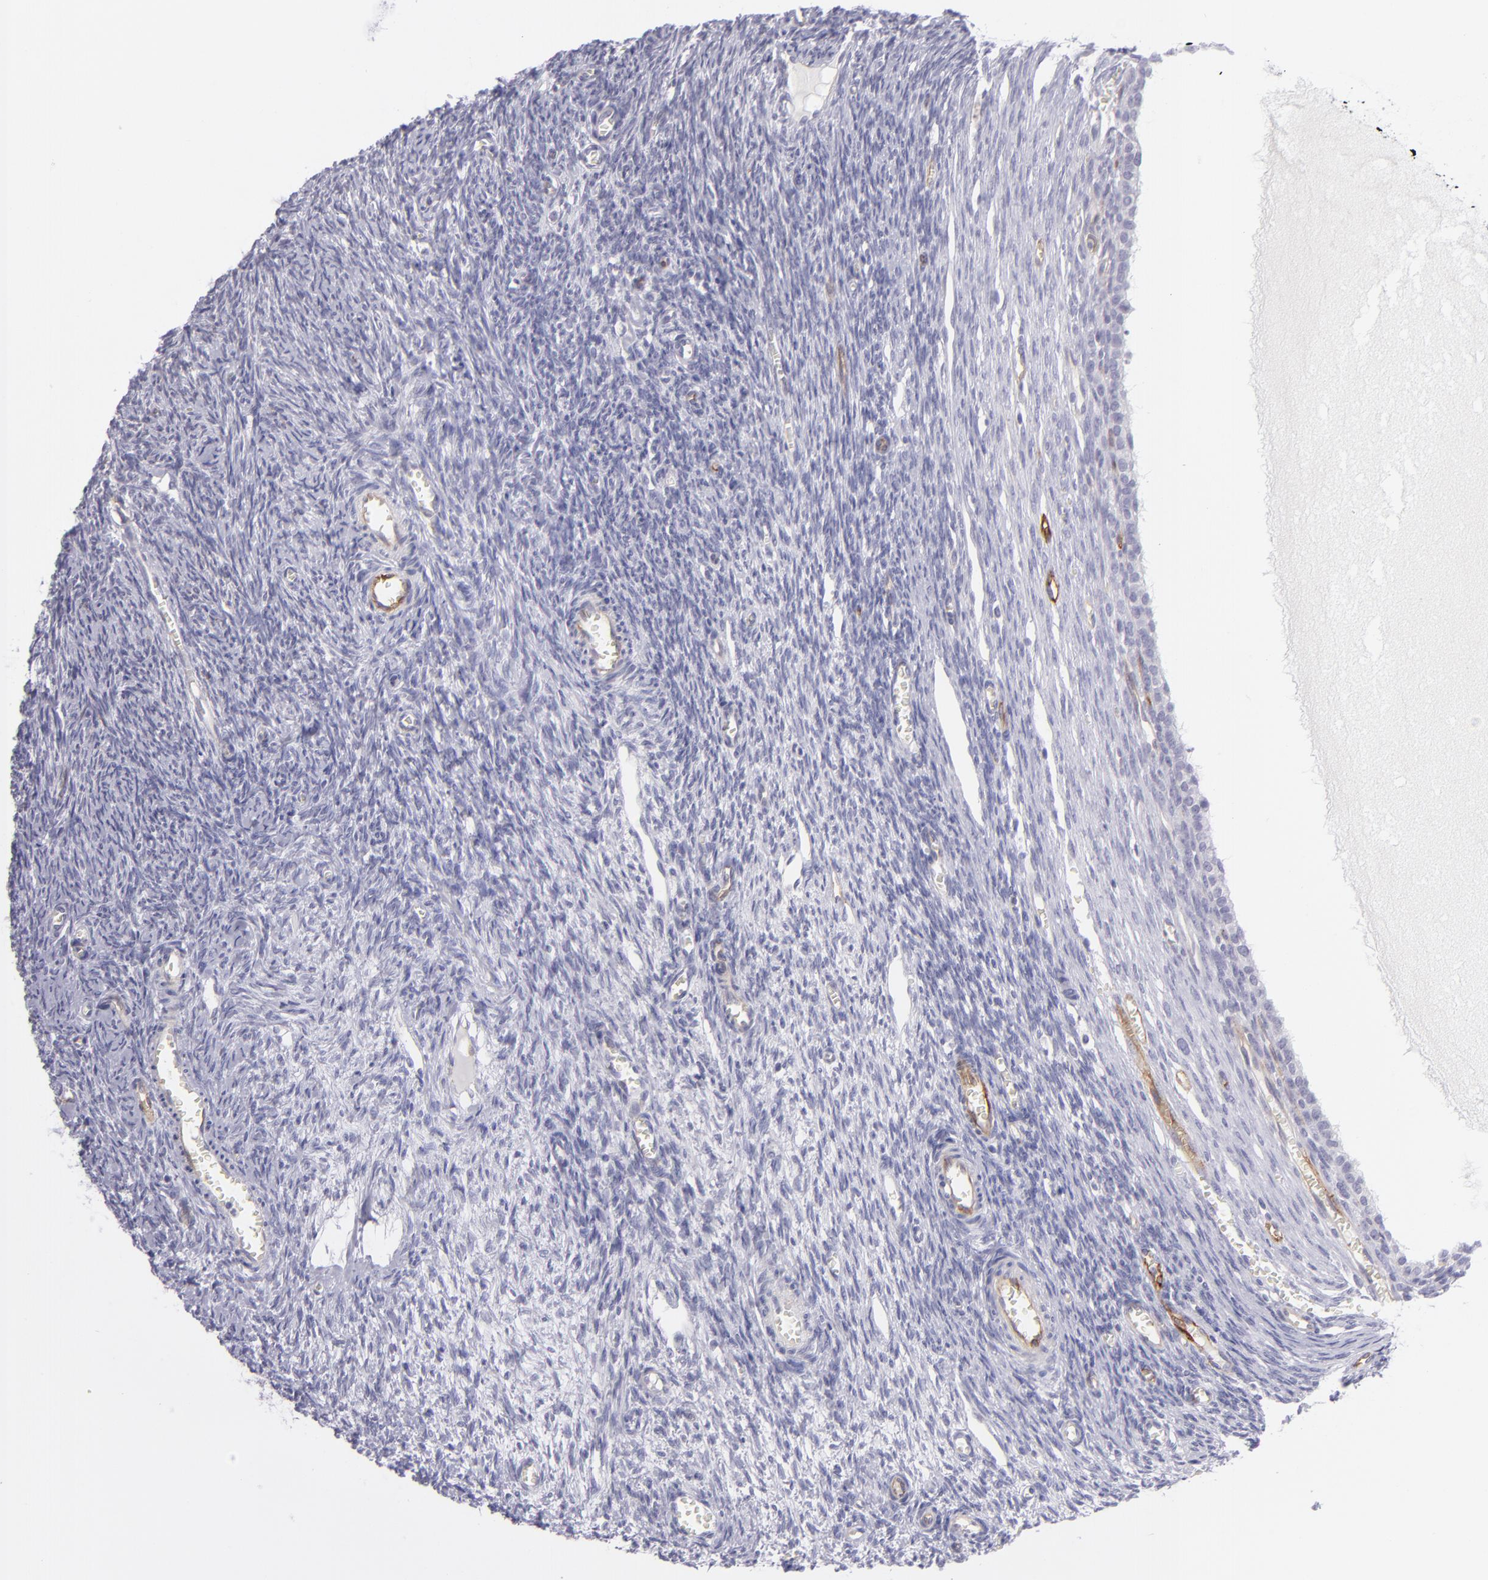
{"staining": {"intensity": "negative", "quantity": "none", "location": "none"}, "tissue": "ovary", "cell_type": "Follicle cells", "image_type": "normal", "snomed": [{"axis": "morphology", "description": "Normal tissue, NOS"}, {"axis": "topography", "description": "Ovary"}], "caption": "Photomicrograph shows no protein staining in follicle cells of normal ovary. (Immunohistochemistry (ihc), brightfield microscopy, high magnification).", "gene": "THBD", "patient": {"sex": "female", "age": 27}}